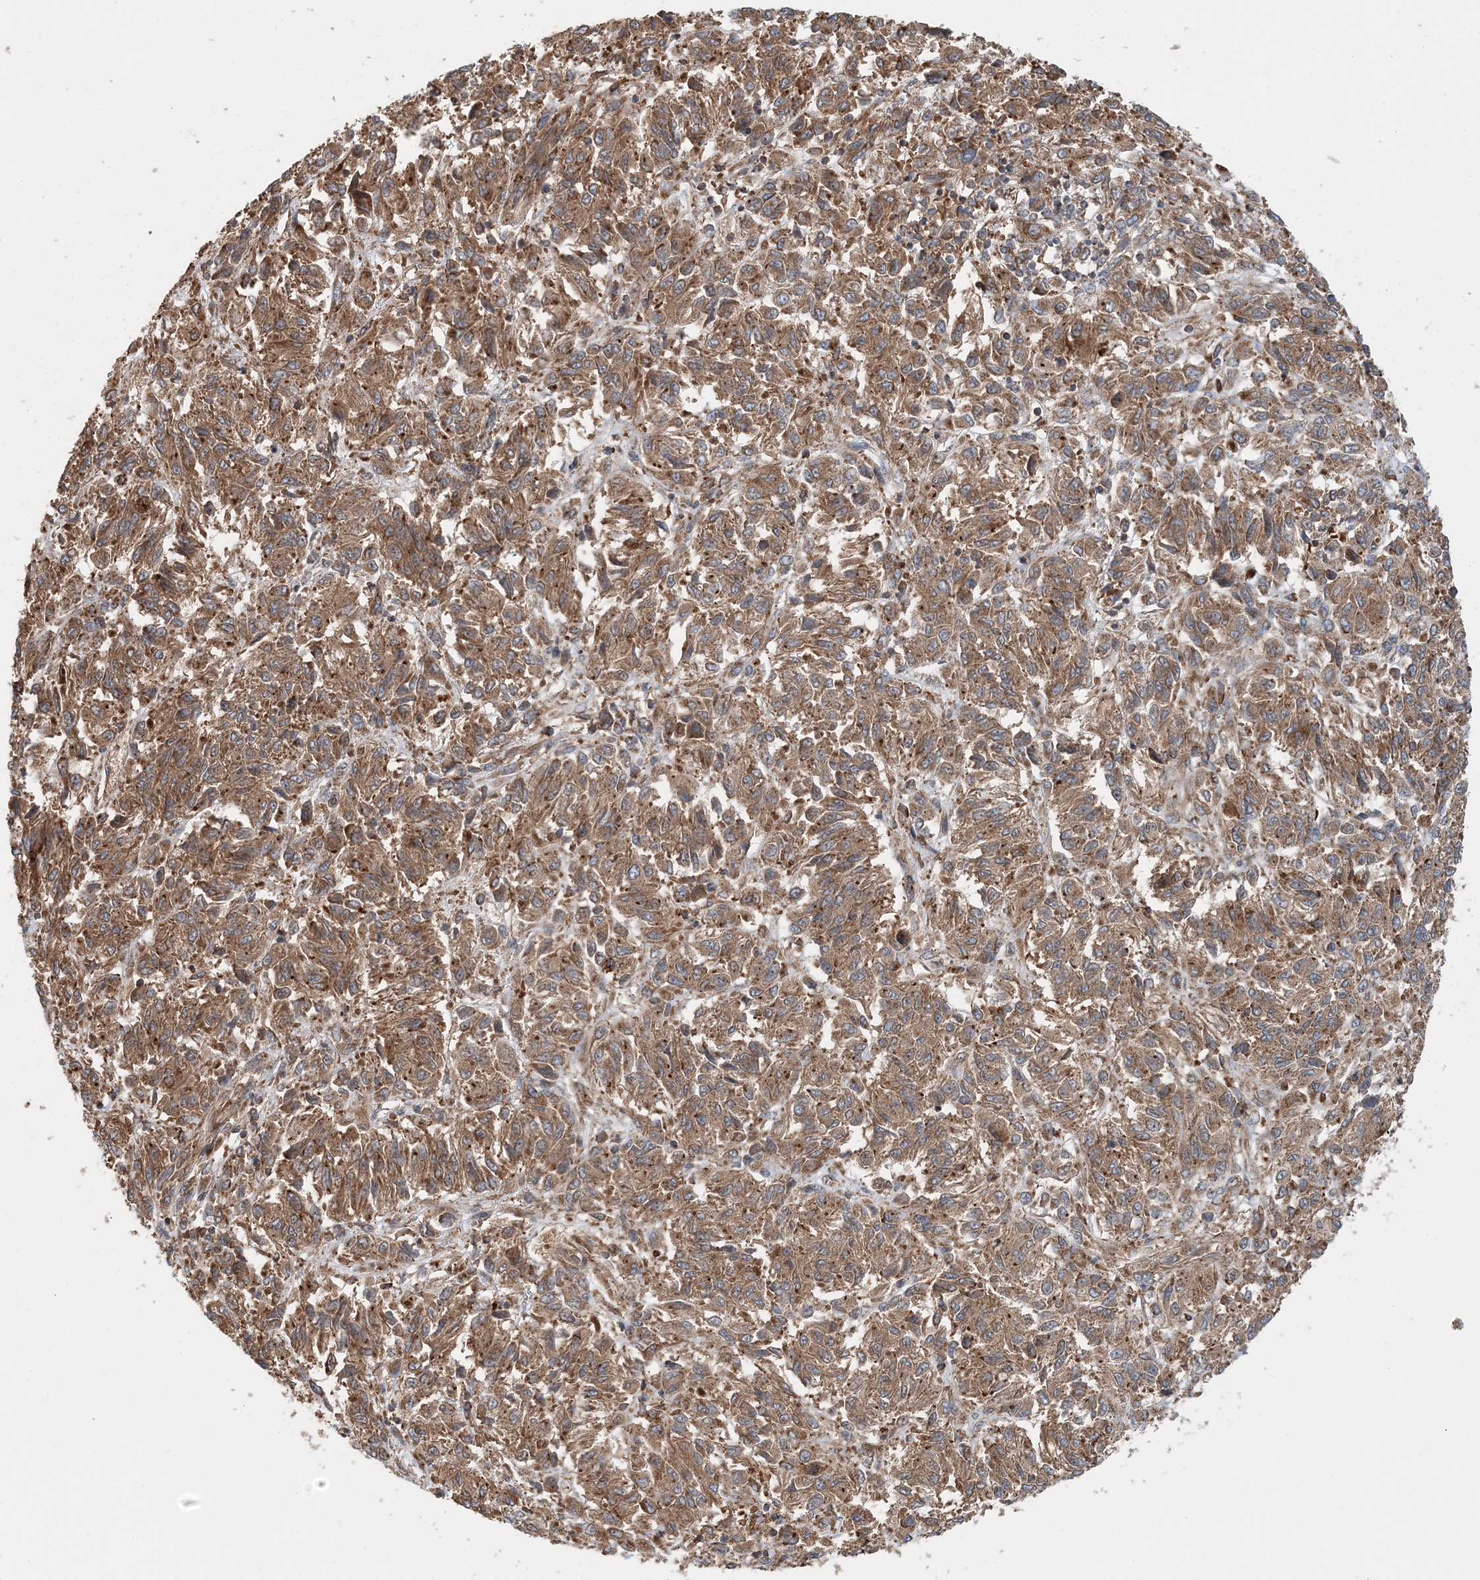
{"staining": {"intensity": "moderate", "quantity": ">75%", "location": "cytoplasmic/membranous"}, "tissue": "melanoma", "cell_type": "Tumor cells", "image_type": "cancer", "snomed": [{"axis": "morphology", "description": "Malignant melanoma, Metastatic site"}, {"axis": "topography", "description": "Lung"}], "caption": "Immunohistochemical staining of human malignant melanoma (metastatic site) demonstrates medium levels of moderate cytoplasmic/membranous protein expression in approximately >75% of tumor cells.", "gene": "TTI1", "patient": {"sex": "male", "age": 64}}